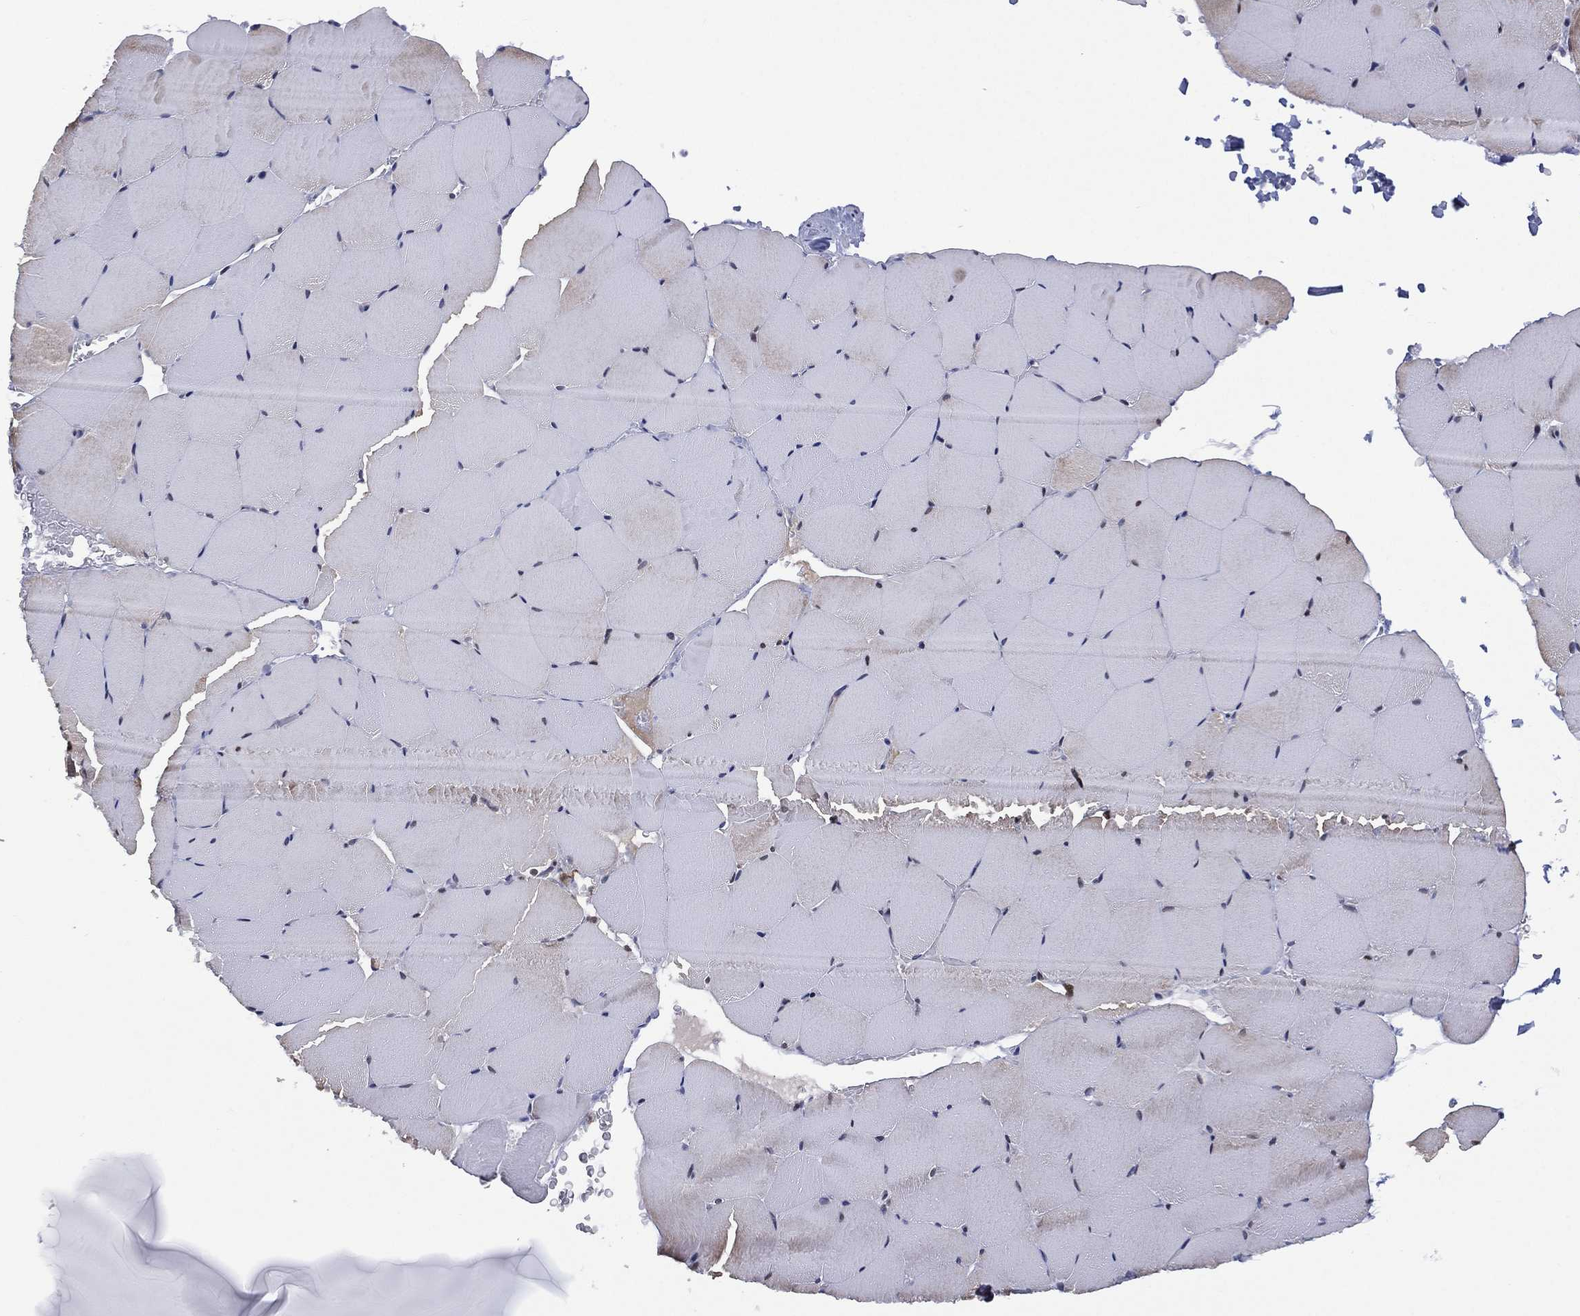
{"staining": {"intensity": "weak", "quantity": "<25%", "location": "cytoplasmic/membranous"}, "tissue": "skeletal muscle", "cell_type": "Myocytes", "image_type": "normal", "snomed": [{"axis": "morphology", "description": "Normal tissue, NOS"}, {"axis": "topography", "description": "Skeletal muscle"}], "caption": "IHC micrograph of benign human skeletal muscle stained for a protein (brown), which reveals no staining in myocytes. Brightfield microscopy of immunohistochemistry (IHC) stained with DAB (3,3'-diaminobenzidine) (brown) and hematoxylin (blue), captured at high magnification.", "gene": "SLC4A4", "patient": {"sex": "female", "age": 37}}